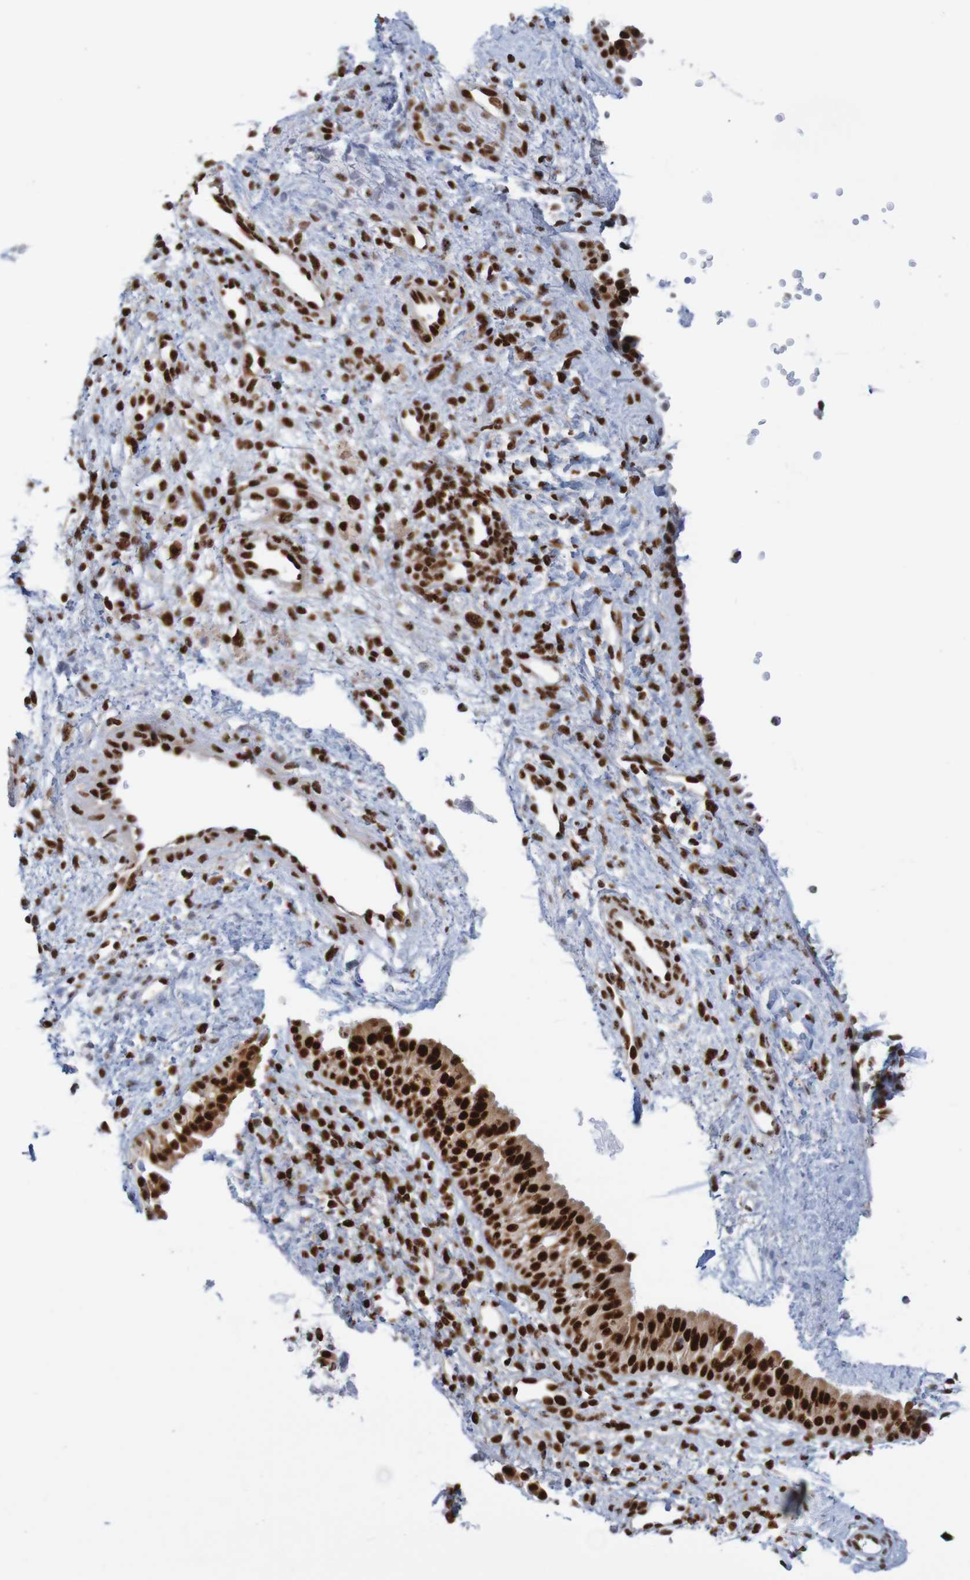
{"staining": {"intensity": "strong", "quantity": ">75%", "location": "nuclear"}, "tissue": "nasopharynx", "cell_type": "Respiratory epithelial cells", "image_type": "normal", "snomed": [{"axis": "morphology", "description": "Normal tissue, NOS"}, {"axis": "topography", "description": "Nasopharynx"}], "caption": "High-power microscopy captured an immunohistochemistry histopathology image of normal nasopharynx, revealing strong nuclear expression in about >75% of respiratory epithelial cells.", "gene": "THRAP3", "patient": {"sex": "male", "age": 22}}